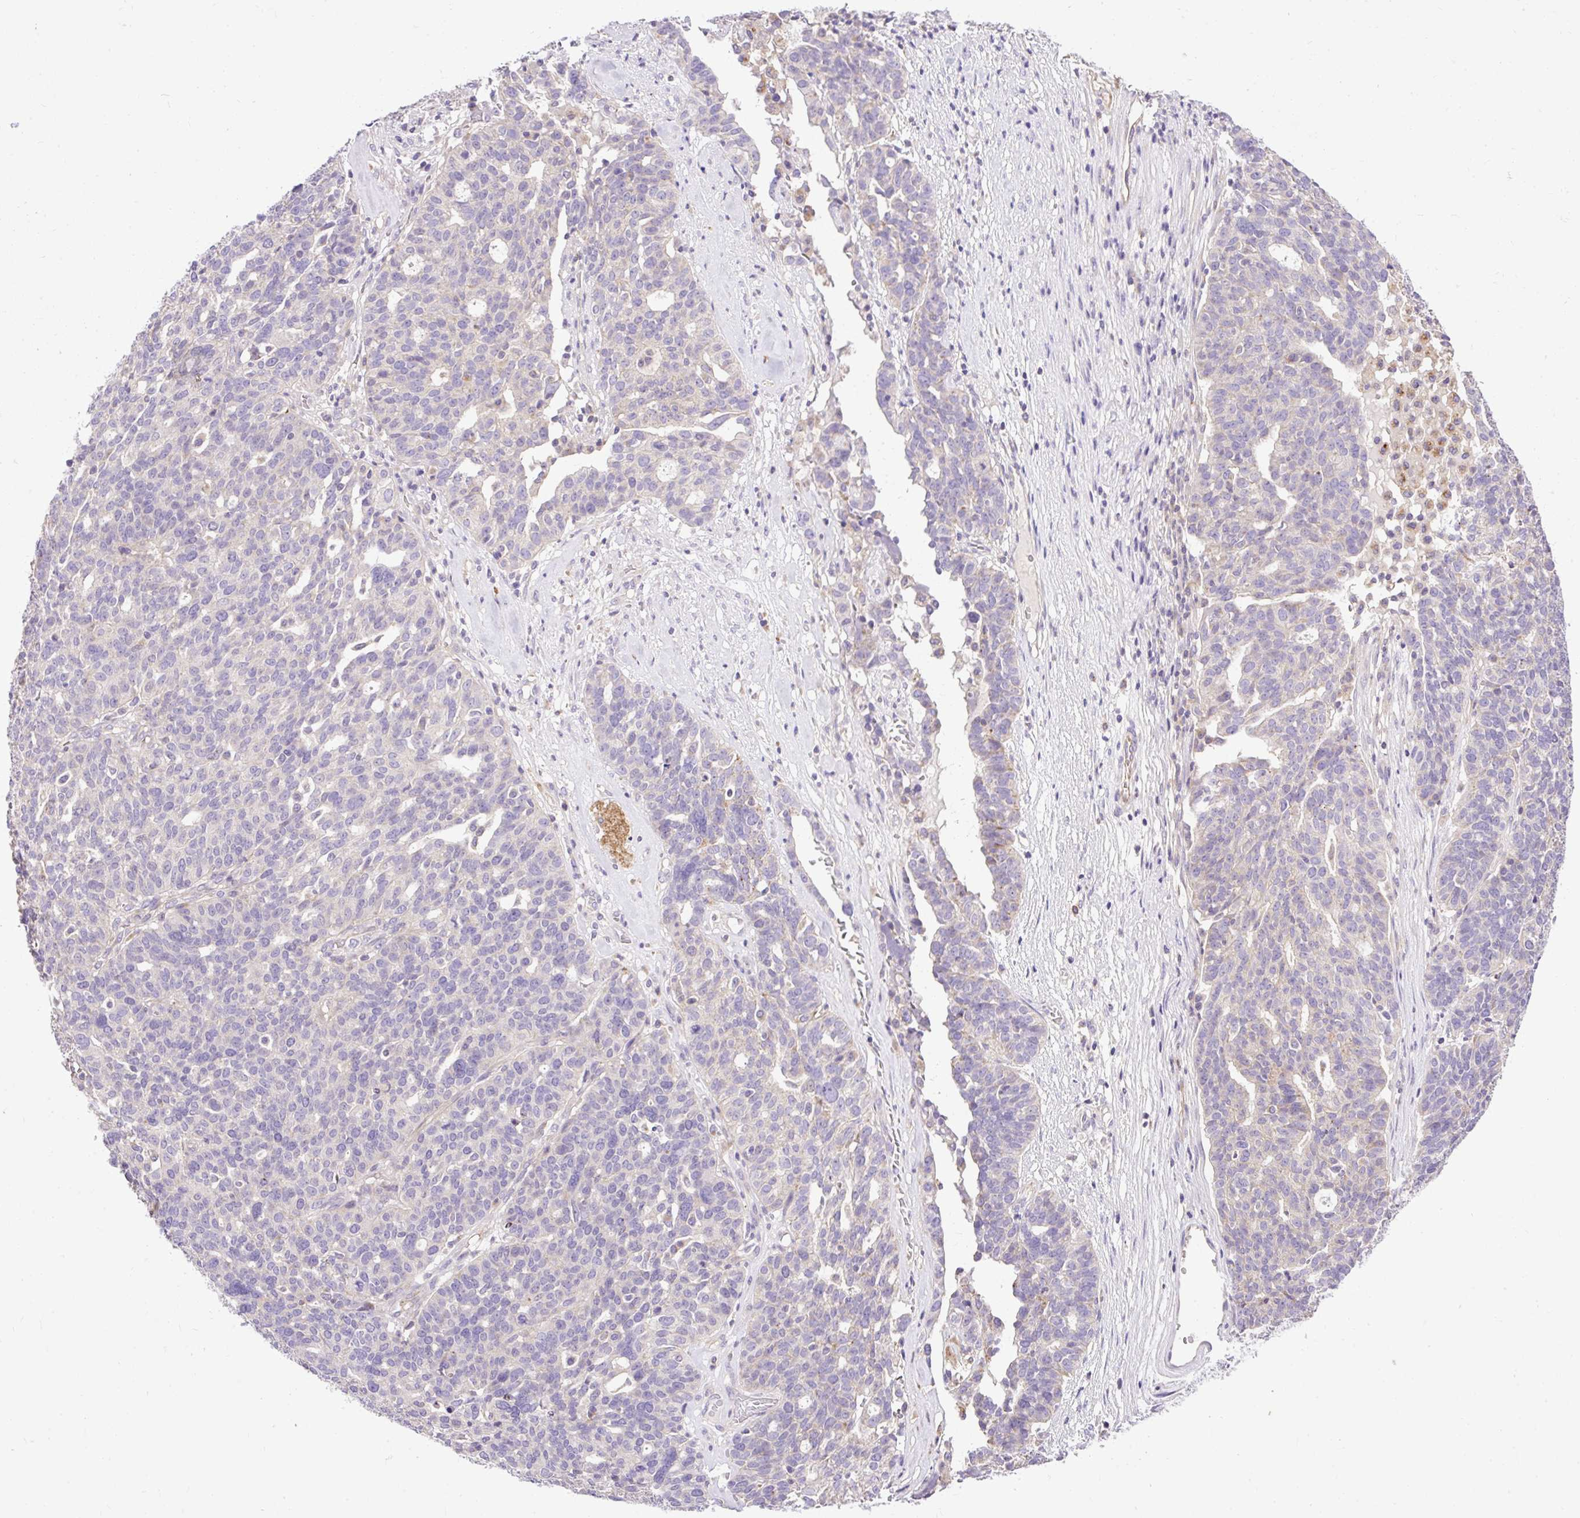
{"staining": {"intensity": "negative", "quantity": "none", "location": "none"}, "tissue": "ovarian cancer", "cell_type": "Tumor cells", "image_type": "cancer", "snomed": [{"axis": "morphology", "description": "Cystadenocarcinoma, serous, NOS"}, {"axis": "topography", "description": "Ovary"}], "caption": "Tumor cells are negative for brown protein staining in serous cystadenocarcinoma (ovarian).", "gene": "HEXB", "patient": {"sex": "female", "age": 59}}